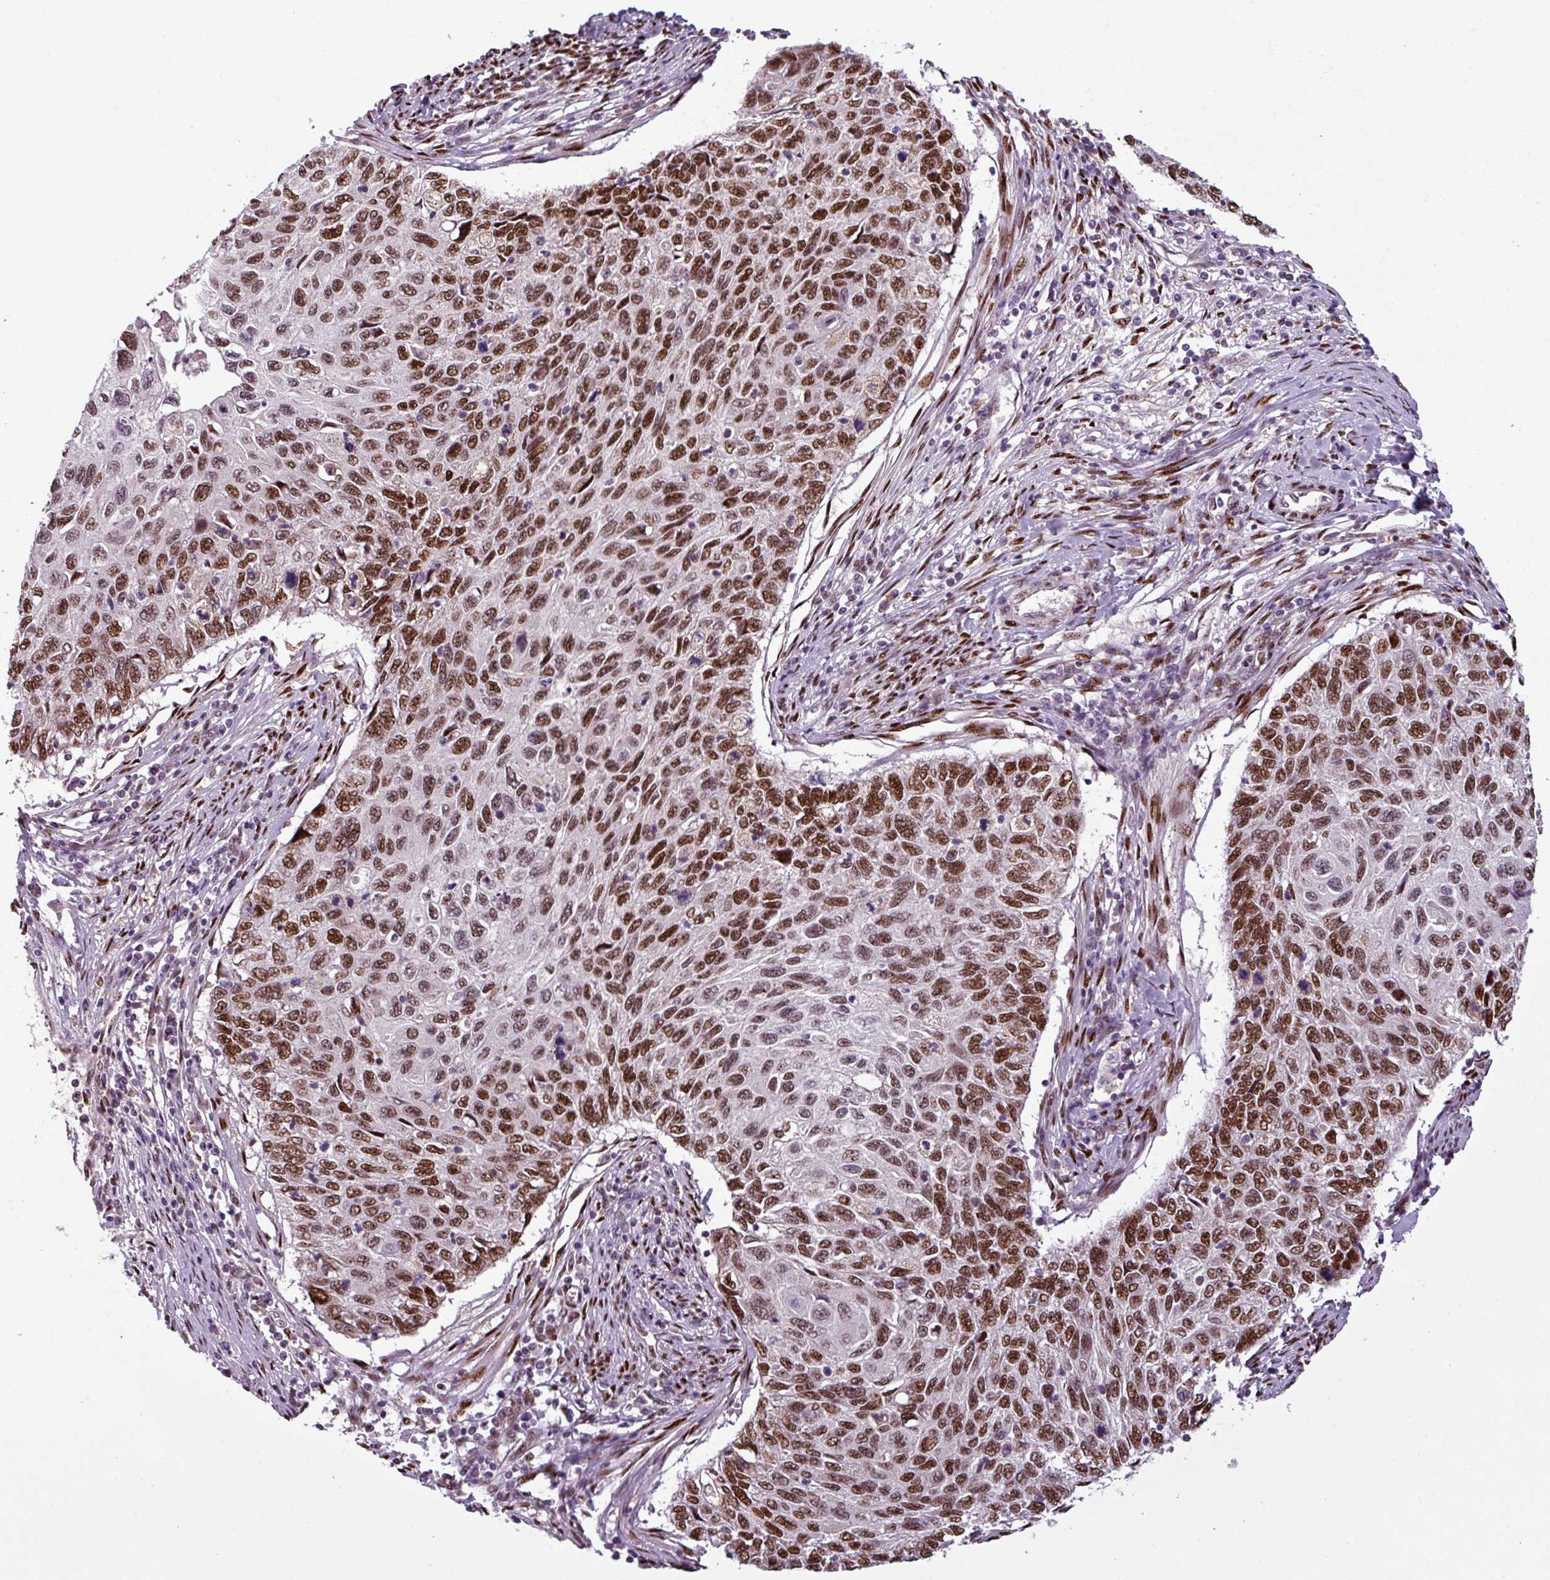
{"staining": {"intensity": "strong", "quantity": ">75%", "location": "nuclear"}, "tissue": "cervical cancer", "cell_type": "Tumor cells", "image_type": "cancer", "snomed": [{"axis": "morphology", "description": "Squamous cell carcinoma, NOS"}, {"axis": "topography", "description": "Cervix"}], "caption": "Immunohistochemical staining of squamous cell carcinoma (cervical) displays high levels of strong nuclear protein staining in approximately >75% of tumor cells. The staining is performed using DAB brown chromogen to label protein expression. The nuclei are counter-stained blue using hematoxylin.", "gene": "IRF2BPL", "patient": {"sex": "female", "age": 70}}